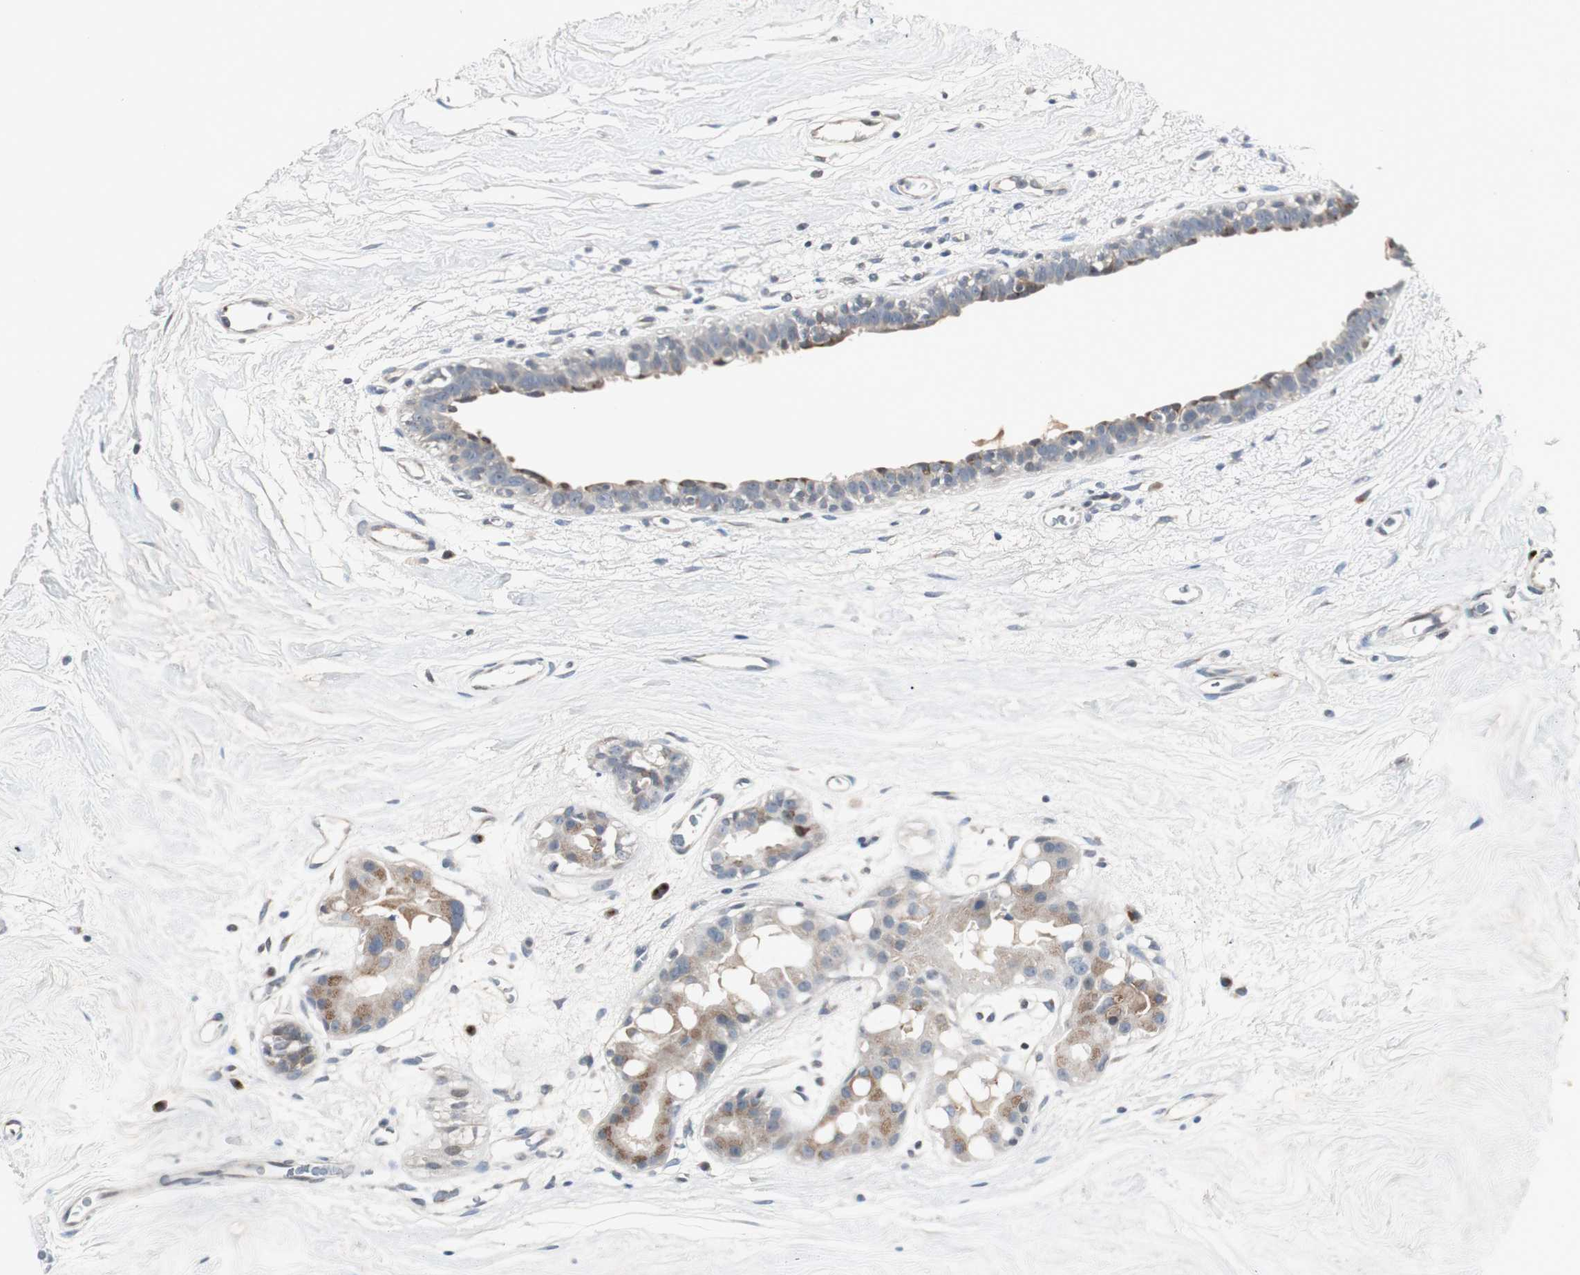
{"staining": {"intensity": "moderate", "quantity": ">75%", "location": "cytoplasmic/membranous"}, "tissue": "breast cancer", "cell_type": "Tumor cells", "image_type": "cancer", "snomed": [{"axis": "morphology", "description": "Duct carcinoma"}, {"axis": "topography", "description": "Breast"}], "caption": "Tumor cells exhibit medium levels of moderate cytoplasmic/membranous expression in about >75% of cells in human breast infiltrating ductal carcinoma. (DAB (3,3'-diaminobenzidine) IHC with brightfield microscopy, high magnification).", "gene": "SOX30", "patient": {"sex": "female", "age": 40}}